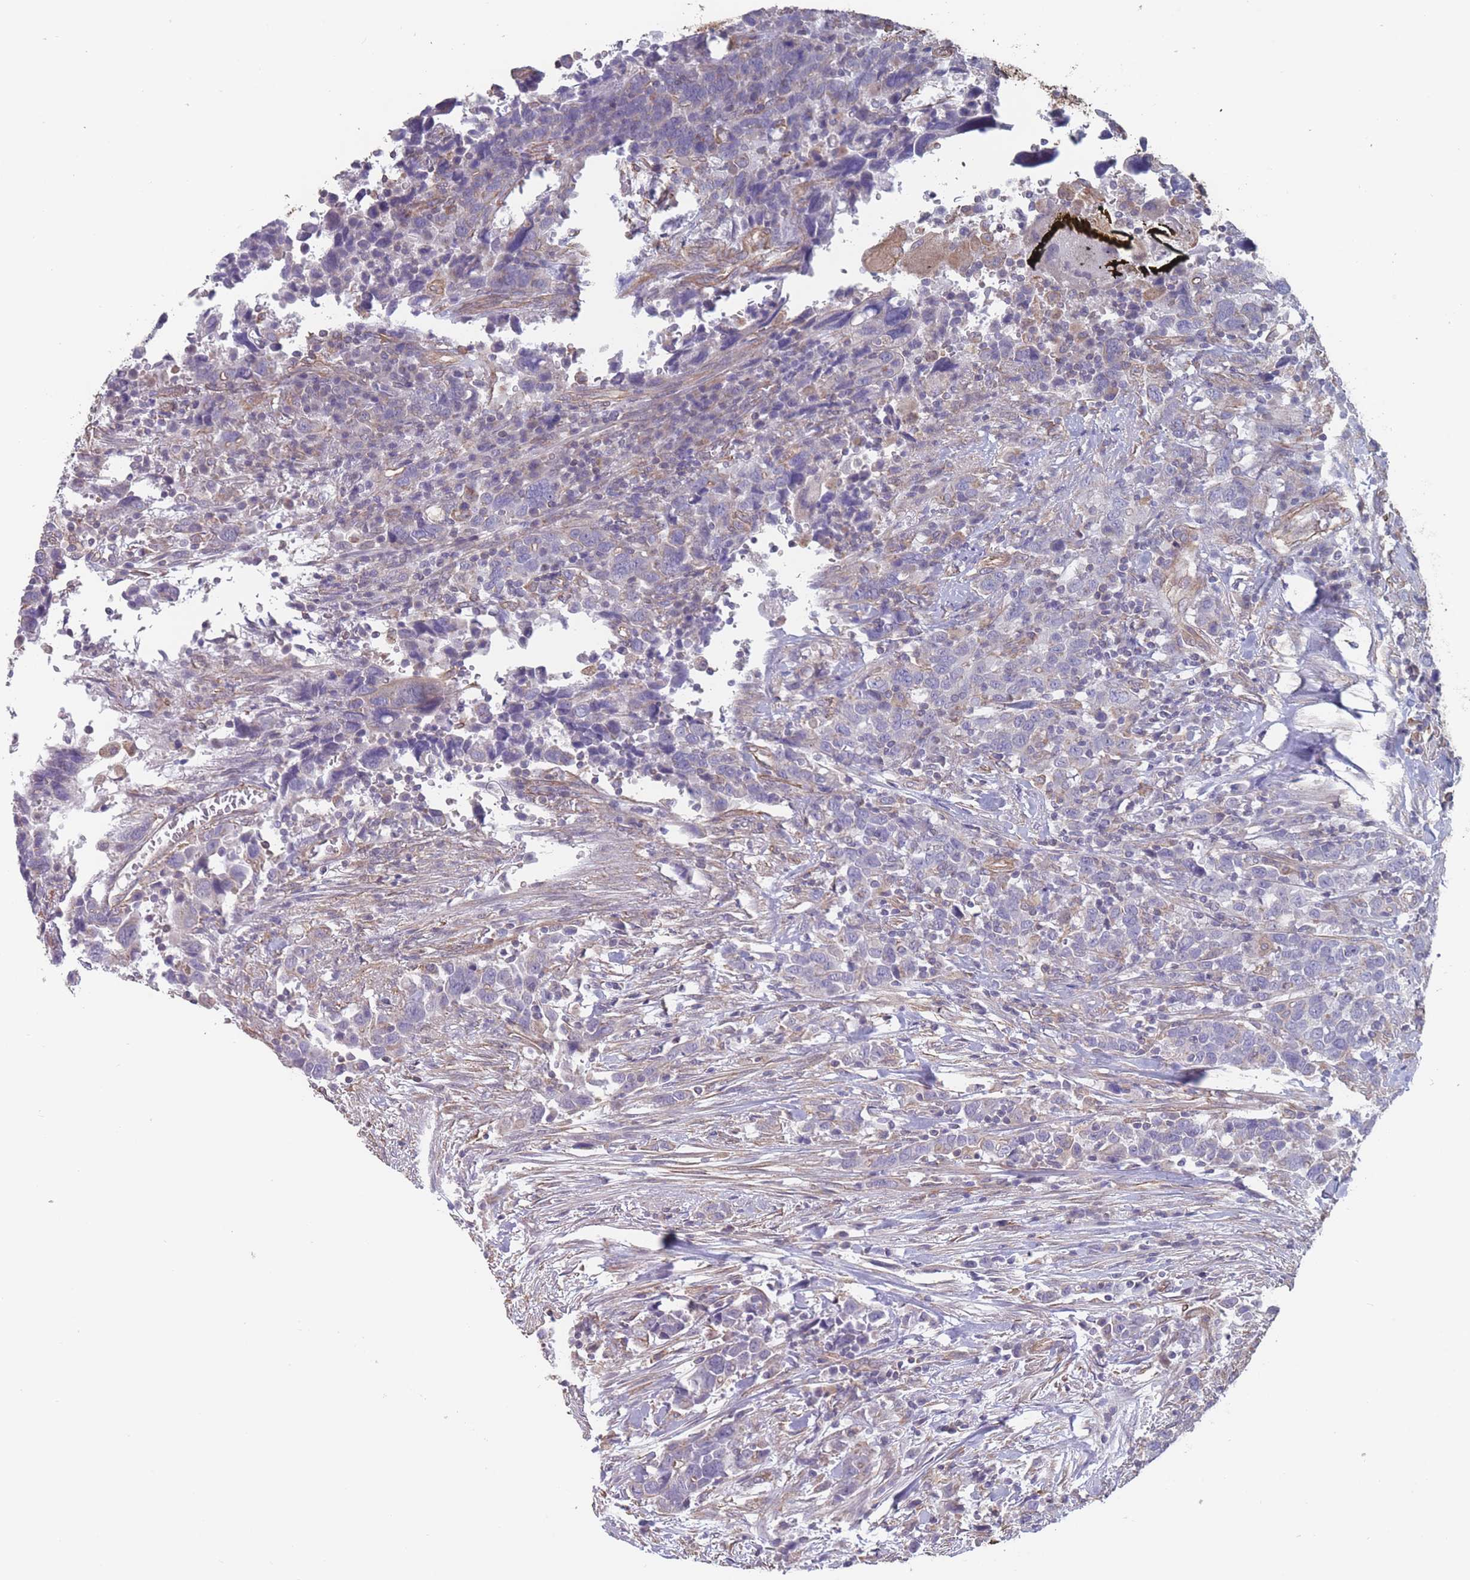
{"staining": {"intensity": "negative", "quantity": "none", "location": "none"}, "tissue": "urothelial cancer", "cell_type": "Tumor cells", "image_type": "cancer", "snomed": [{"axis": "morphology", "description": "Urothelial carcinoma, High grade"}, {"axis": "topography", "description": "Urinary bladder"}], "caption": "IHC photomicrograph of urothelial cancer stained for a protein (brown), which displays no expression in tumor cells.", "gene": "SLC1A6", "patient": {"sex": "male", "age": 61}}